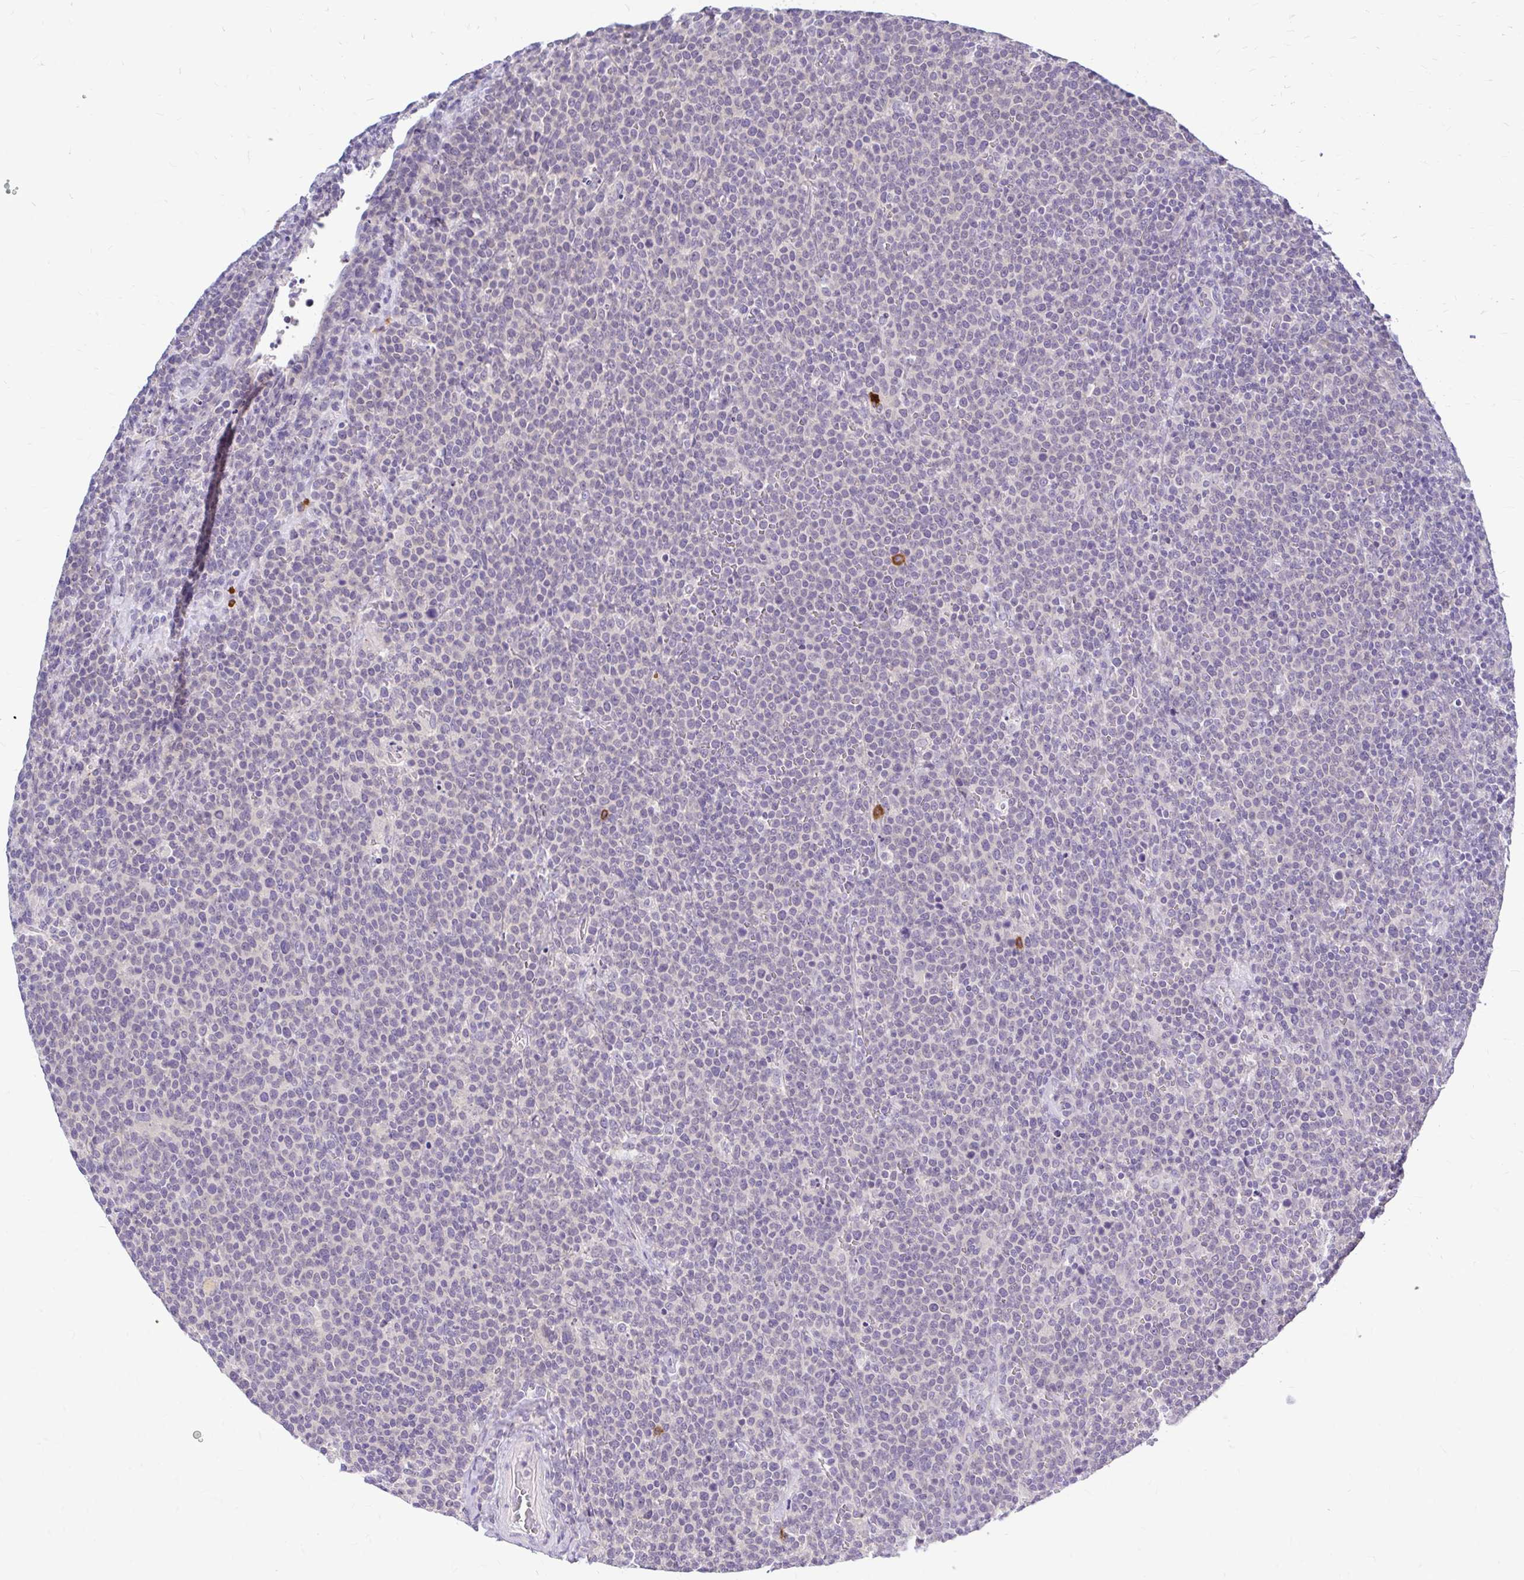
{"staining": {"intensity": "negative", "quantity": "none", "location": "none"}, "tissue": "lymphoma", "cell_type": "Tumor cells", "image_type": "cancer", "snomed": [{"axis": "morphology", "description": "Malignant lymphoma, non-Hodgkin's type, High grade"}, {"axis": "topography", "description": "Lymph node"}], "caption": "DAB immunohistochemical staining of human malignant lymphoma, non-Hodgkin's type (high-grade) shows no significant positivity in tumor cells.", "gene": "MAP1LC3A", "patient": {"sex": "male", "age": 61}}